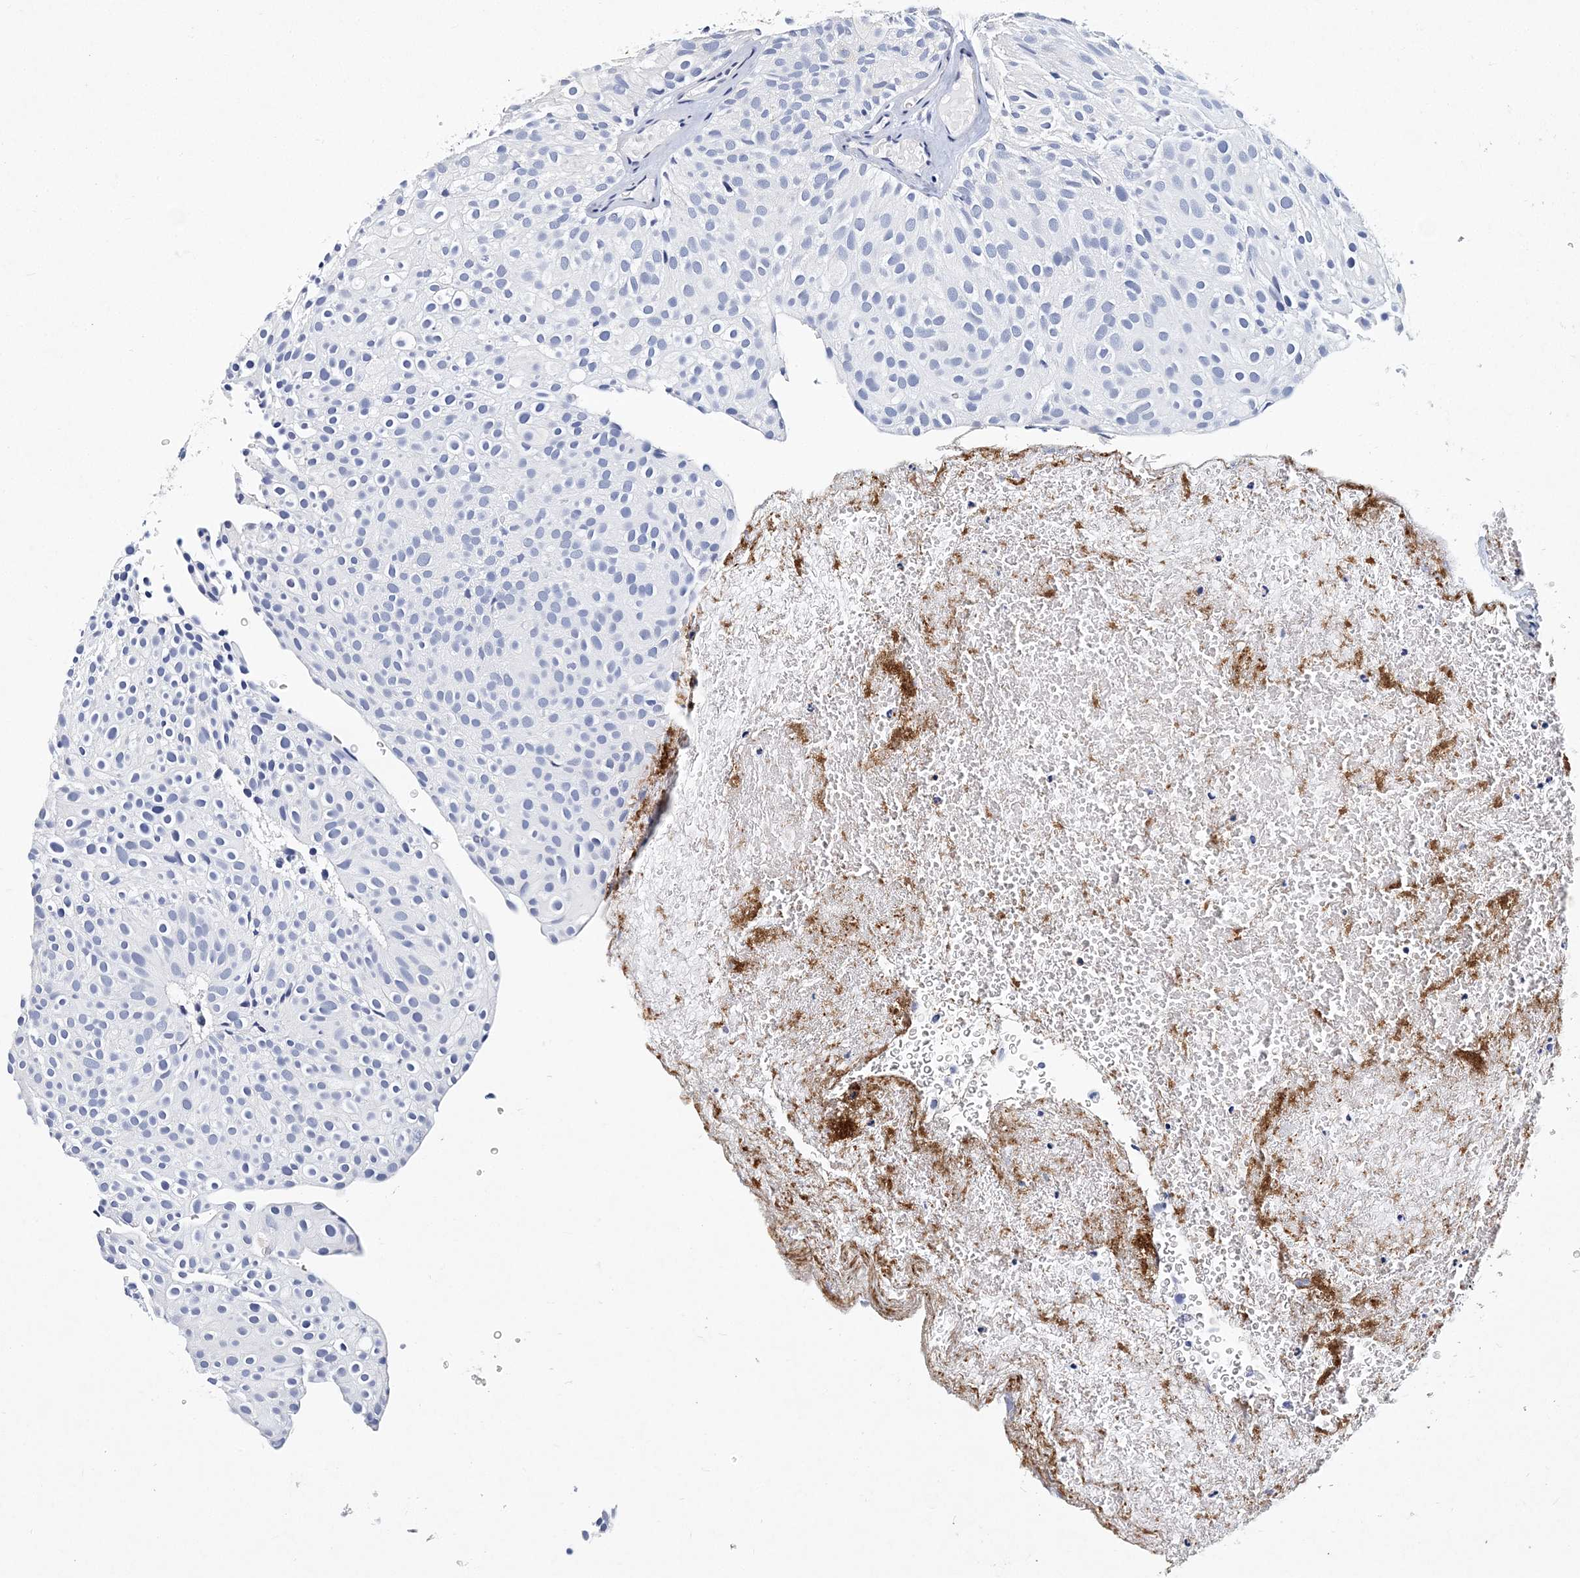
{"staining": {"intensity": "negative", "quantity": "none", "location": "none"}, "tissue": "urothelial cancer", "cell_type": "Tumor cells", "image_type": "cancer", "snomed": [{"axis": "morphology", "description": "Urothelial carcinoma, Low grade"}, {"axis": "topography", "description": "Urinary bladder"}], "caption": "Human urothelial cancer stained for a protein using IHC shows no expression in tumor cells.", "gene": "ITGA2B", "patient": {"sex": "male", "age": 78}}